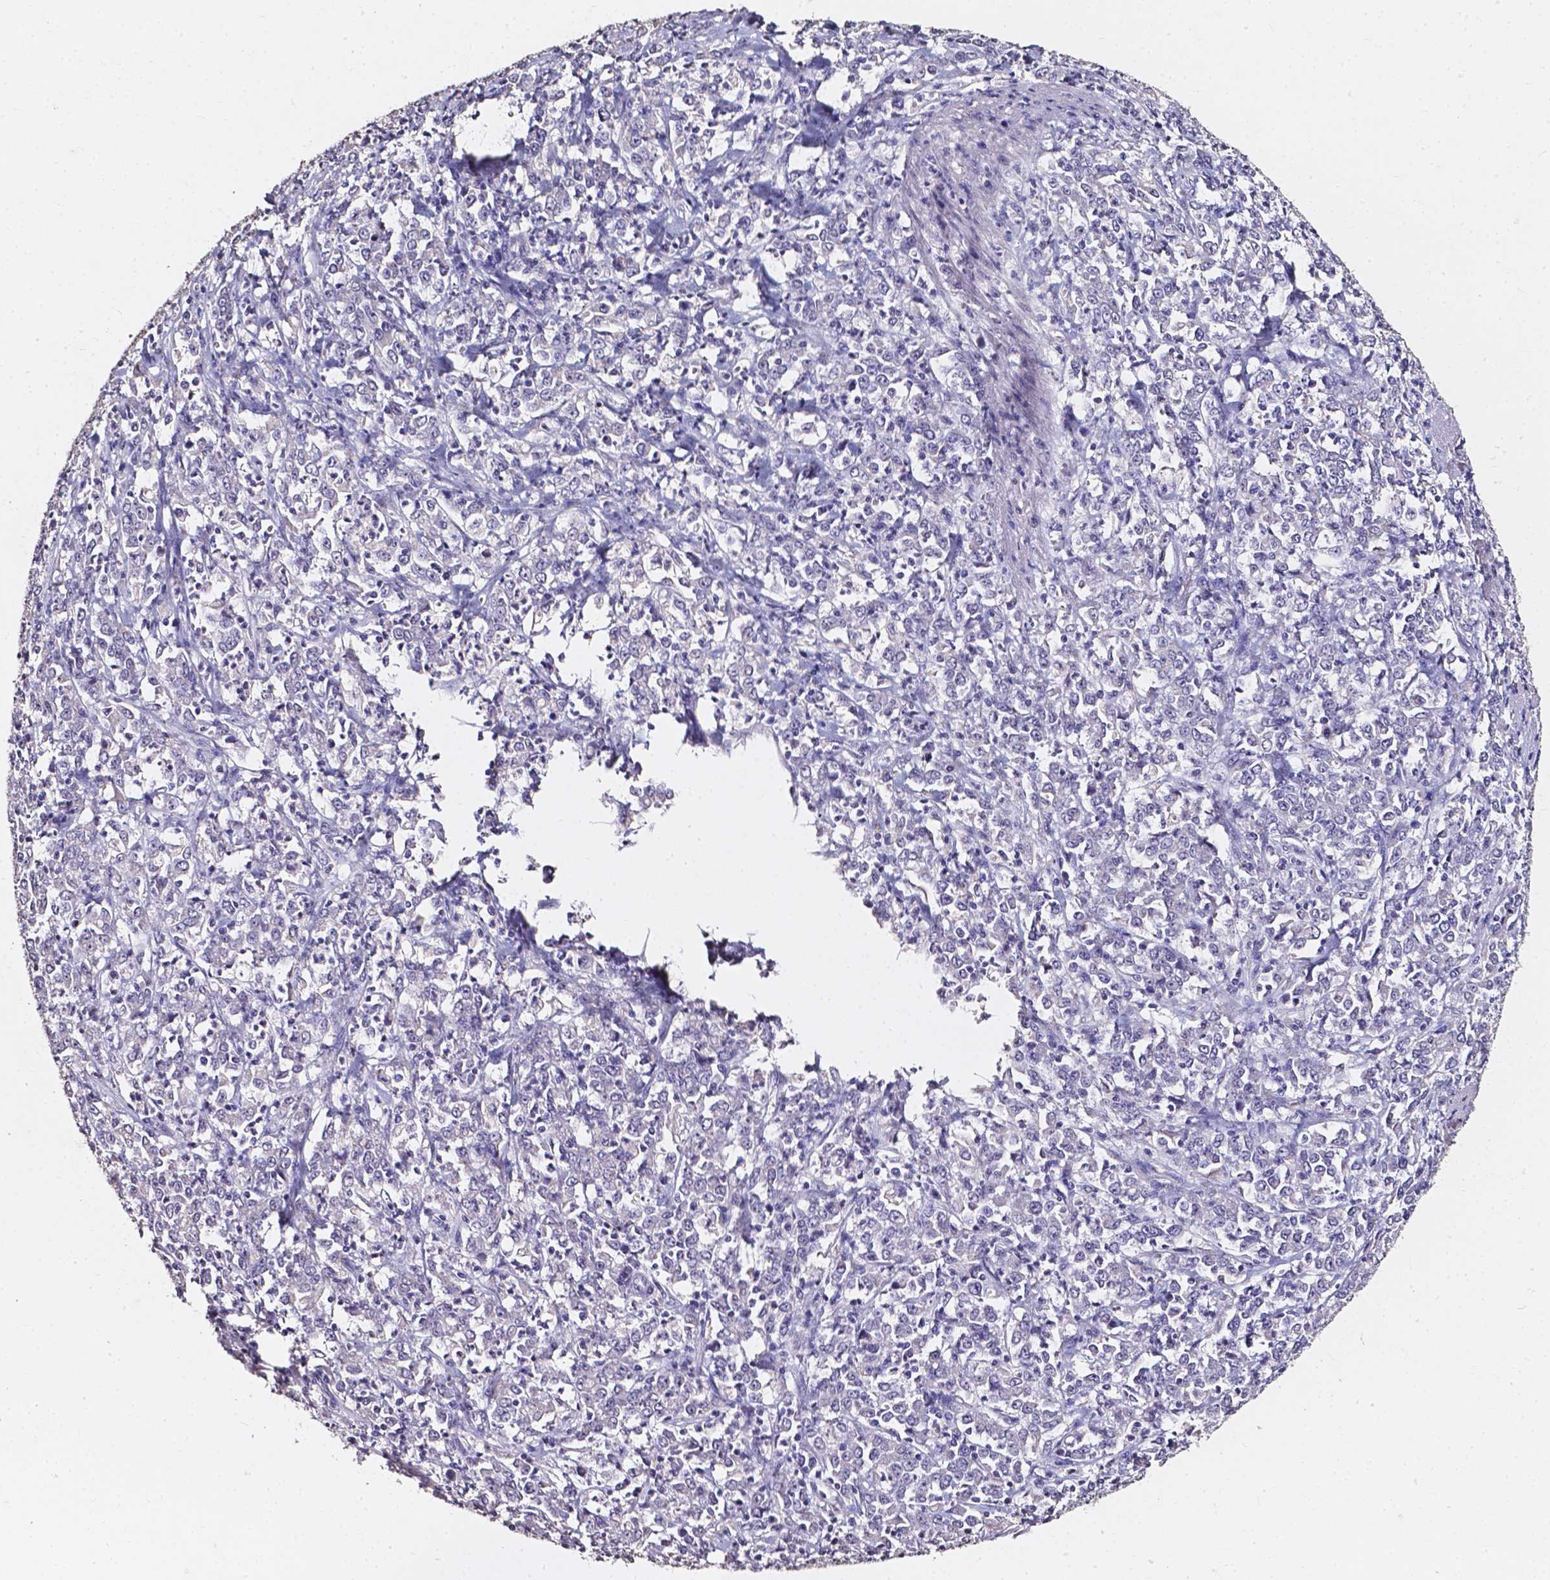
{"staining": {"intensity": "negative", "quantity": "none", "location": "none"}, "tissue": "stomach cancer", "cell_type": "Tumor cells", "image_type": "cancer", "snomed": [{"axis": "morphology", "description": "Adenocarcinoma, NOS"}, {"axis": "topography", "description": "Stomach, lower"}], "caption": "This is an IHC photomicrograph of stomach cancer (adenocarcinoma). There is no expression in tumor cells.", "gene": "AKR1B10", "patient": {"sex": "female", "age": 71}}